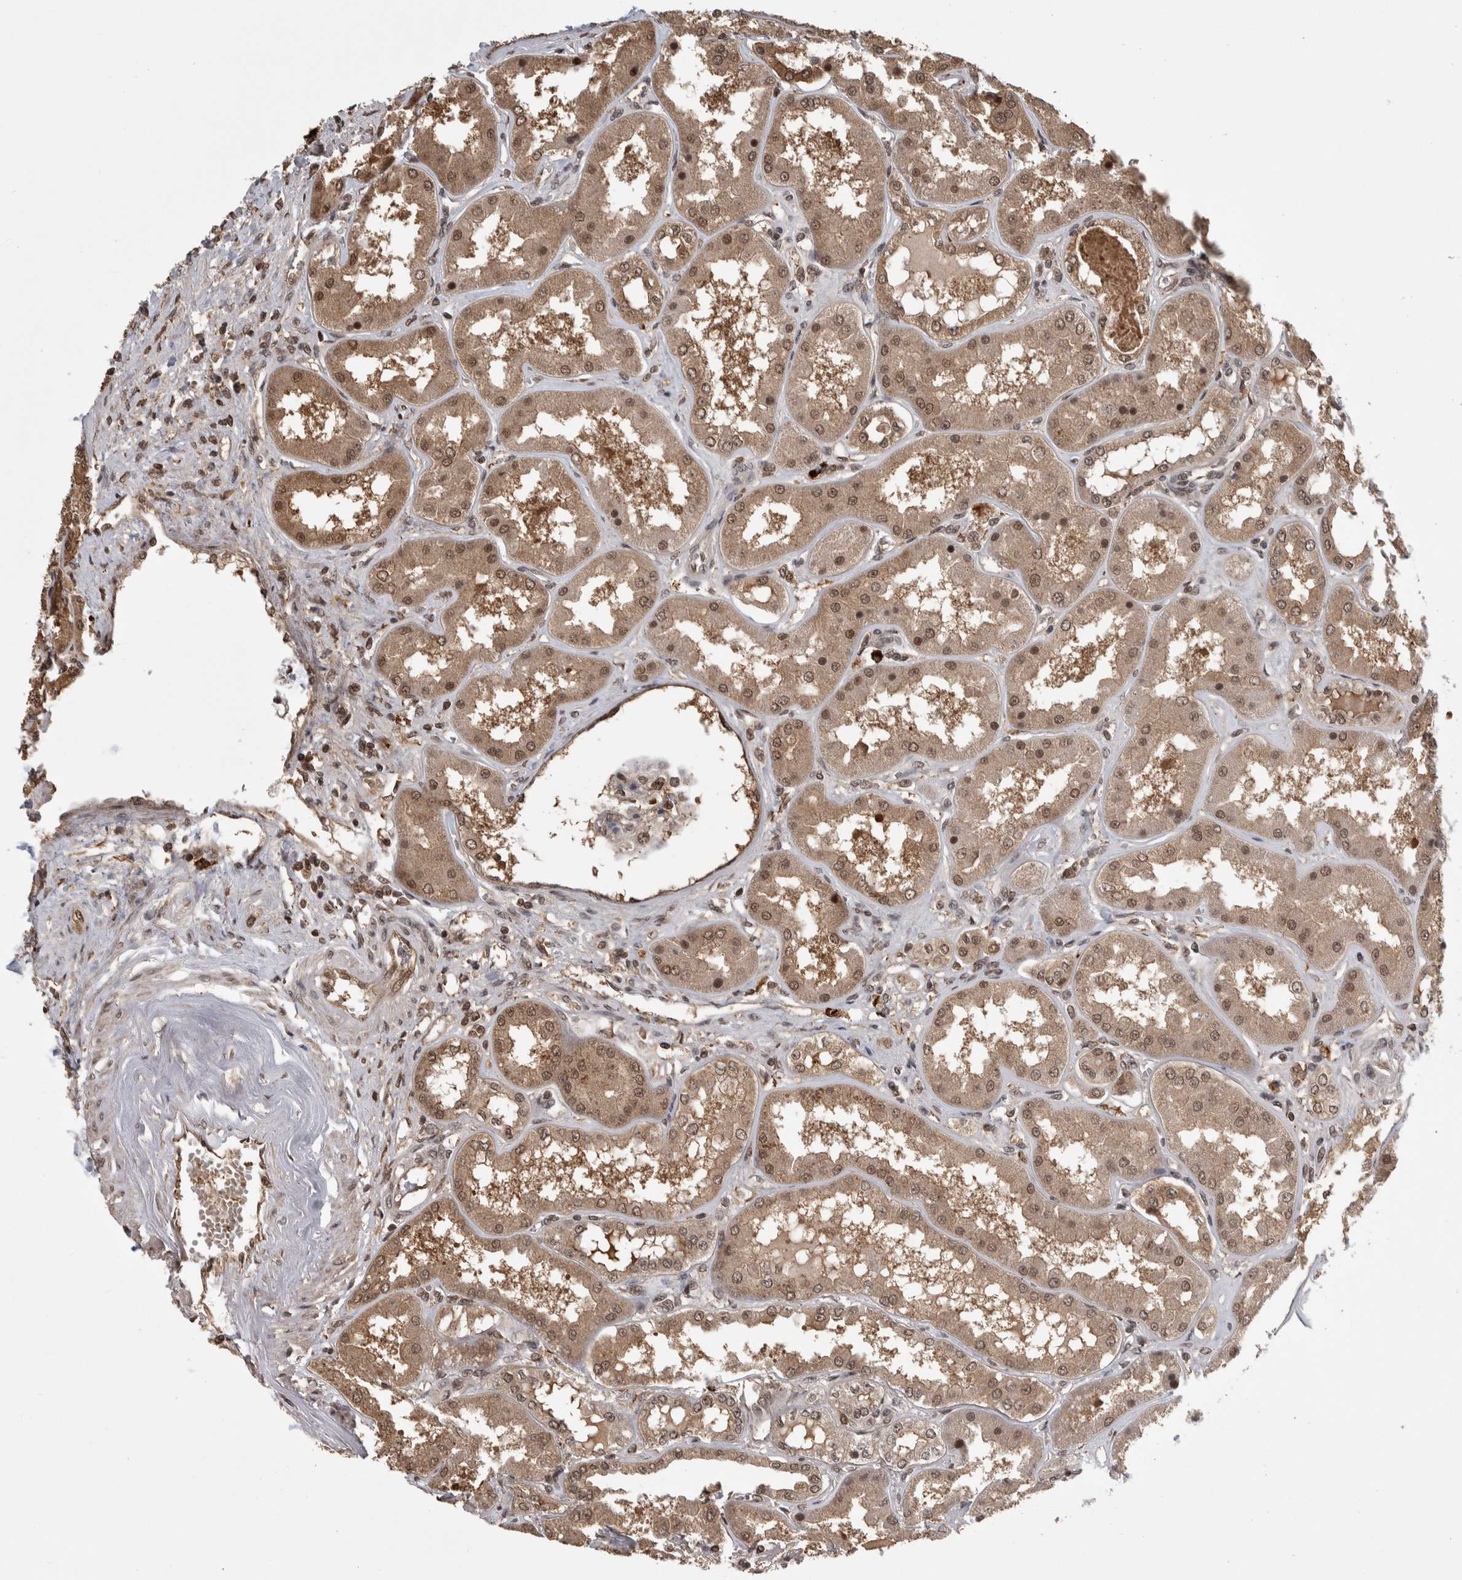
{"staining": {"intensity": "moderate", "quantity": "25%-75%", "location": "nuclear"}, "tissue": "kidney", "cell_type": "Cells in glomeruli", "image_type": "normal", "snomed": [{"axis": "morphology", "description": "Normal tissue, NOS"}, {"axis": "topography", "description": "Kidney"}], "caption": "Immunohistochemistry staining of normal kidney, which exhibits medium levels of moderate nuclear positivity in about 25%-75% of cells in glomeruli indicating moderate nuclear protein staining. The staining was performed using DAB (brown) for protein detection and nuclei were counterstained in hematoxylin (blue).", "gene": "ZNF592", "patient": {"sex": "female", "age": 56}}